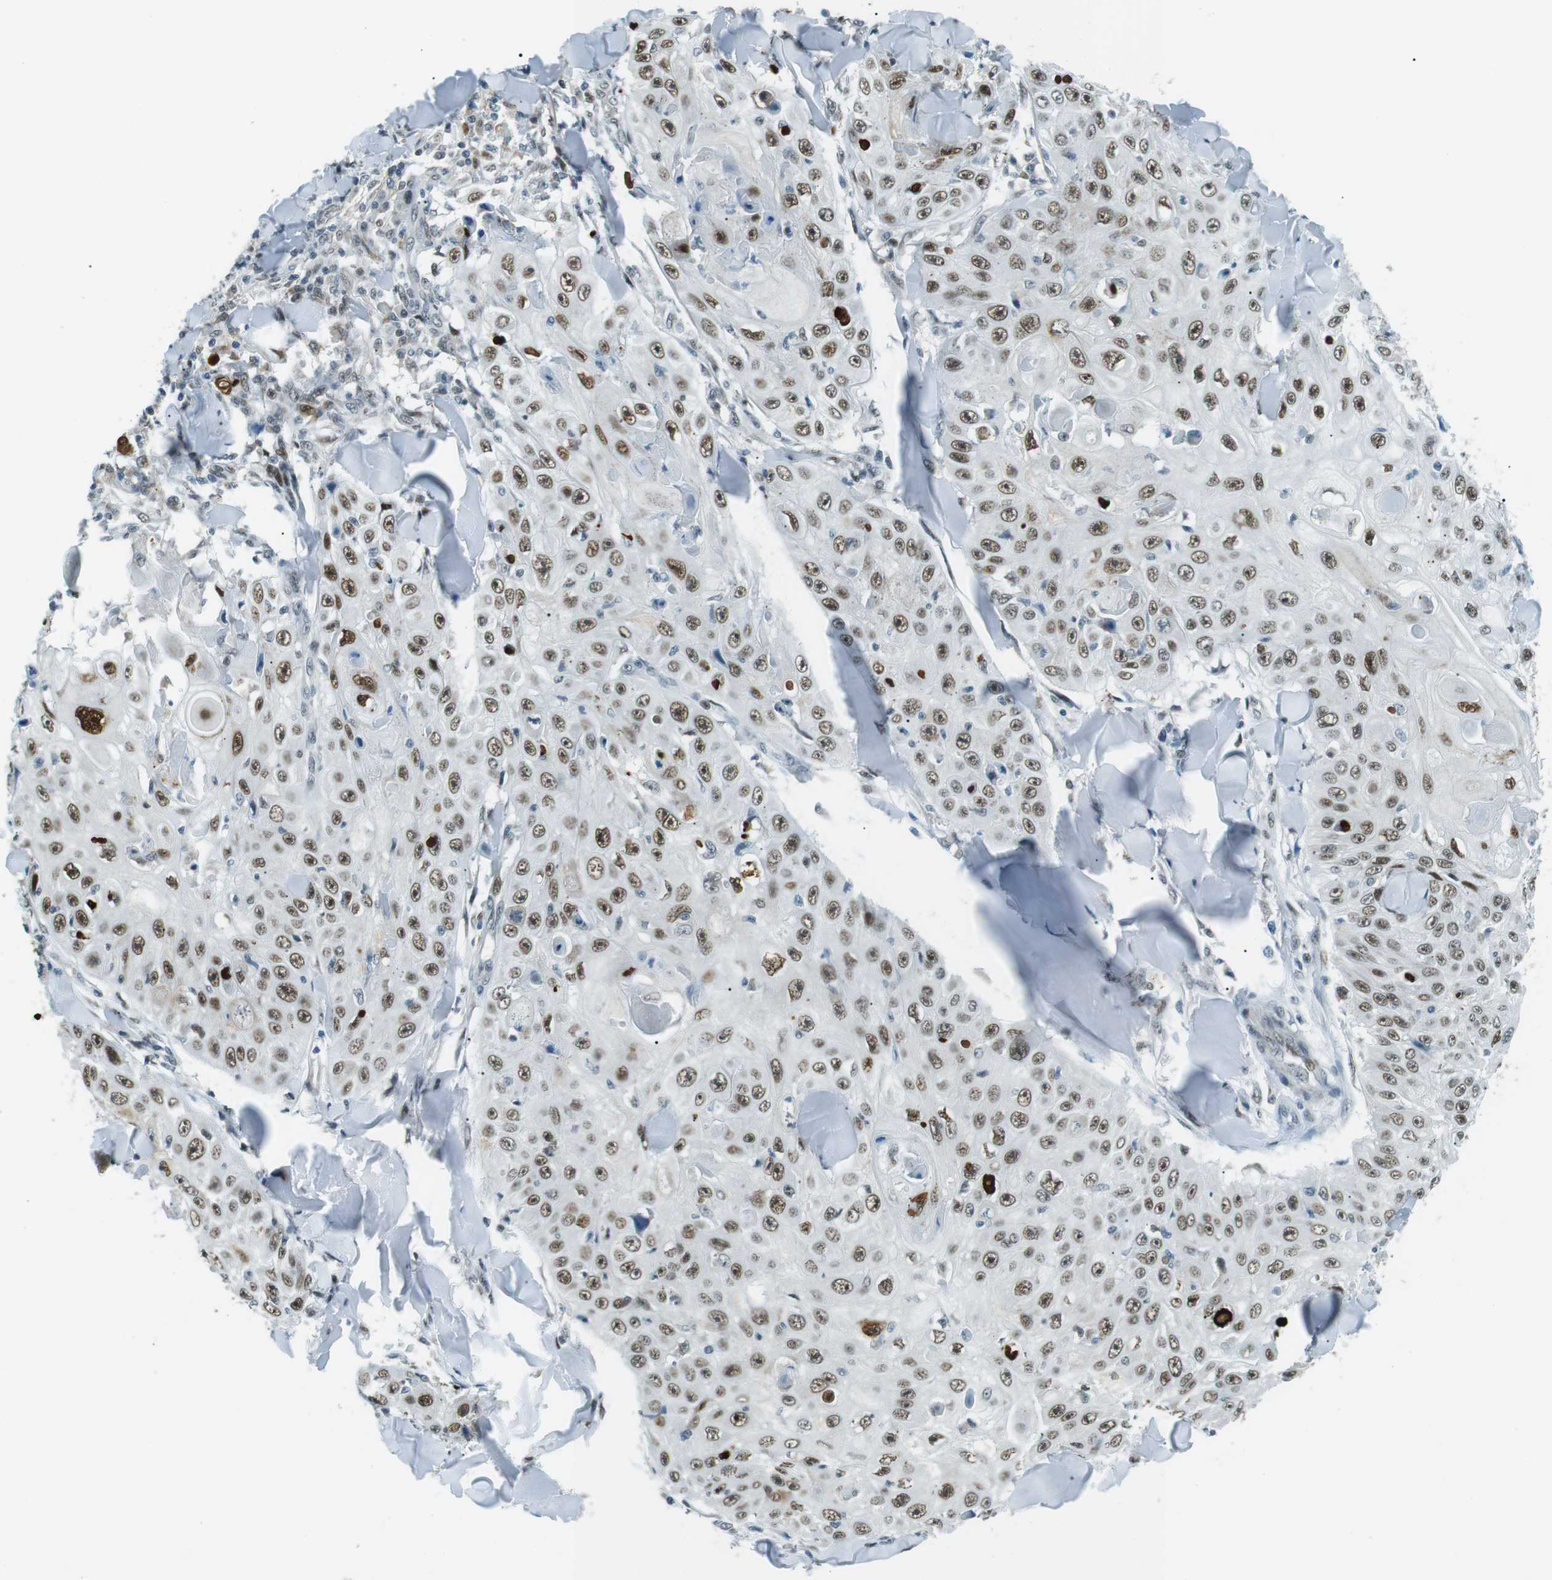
{"staining": {"intensity": "moderate", "quantity": ">75%", "location": "nuclear"}, "tissue": "skin cancer", "cell_type": "Tumor cells", "image_type": "cancer", "snomed": [{"axis": "morphology", "description": "Squamous cell carcinoma, NOS"}, {"axis": "topography", "description": "Skin"}], "caption": "Immunohistochemical staining of skin cancer shows medium levels of moderate nuclear protein expression in about >75% of tumor cells.", "gene": "PJA1", "patient": {"sex": "male", "age": 86}}